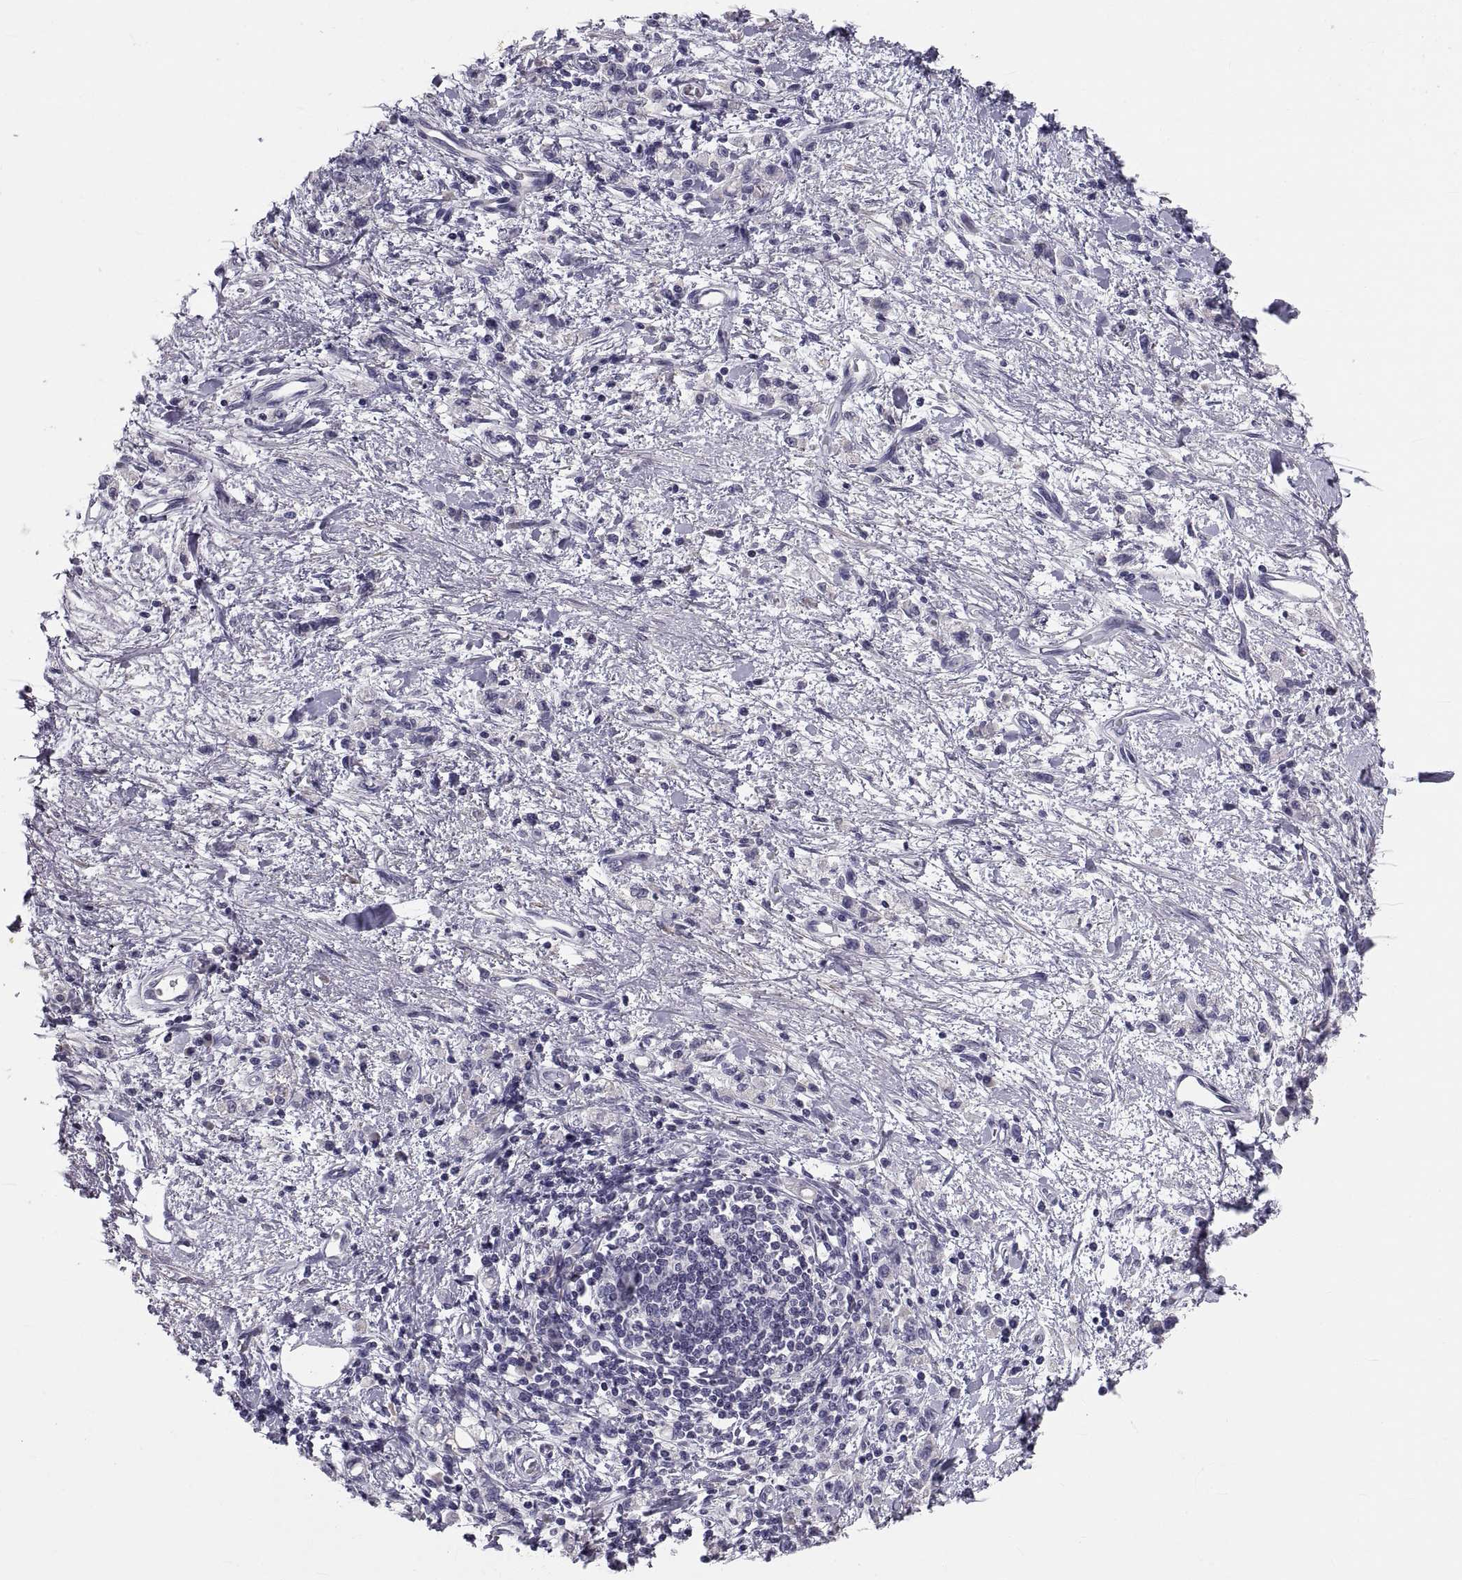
{"staining": {"intensity": "negative", "quantity": "none", "location": "none"}, "tissue": "stomach cancer", "cell_type": "Tumor cells", "image_type": "cancer", "snomed": [{"axis": "morphology", "description": "Adenocarcinoma, NOS"}, {"axis": "topography", "description": "Stomach"}], "caption": "There is no significant positivity in tumor cells of stomach cancer. (DAB (3,3'-diaminobenzidine) IHC, high magnification).", "gene": "PDZRN4", "patient": {"sex": "male", "age": 77}}